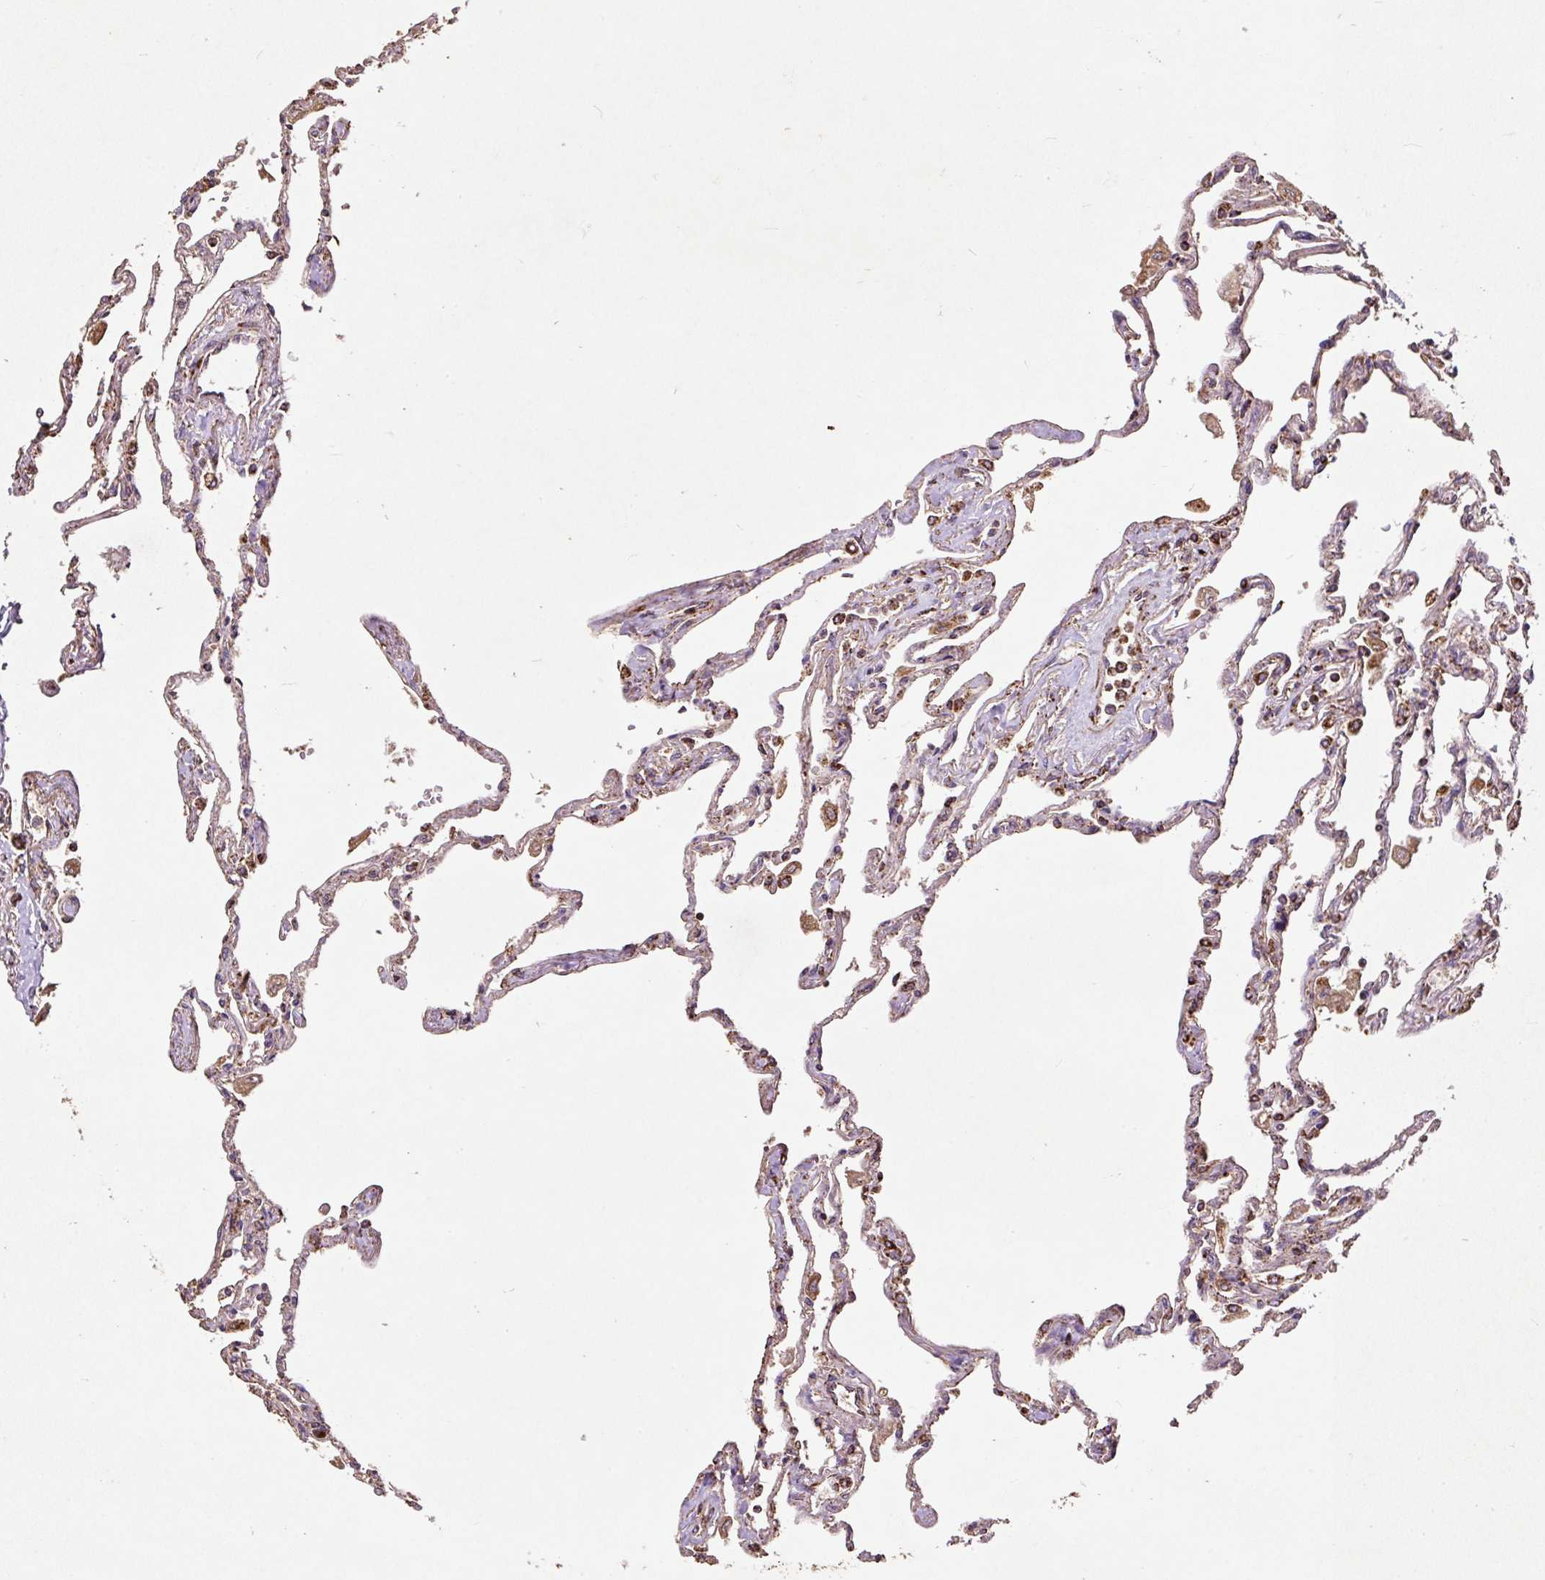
{"staining": {"intensity": "strong", "quantity": "<25%", "location": "cytoplasmic/membranous,nuclear"}, "tissue": "lung", "cell_type": "Alveolar cells", "image_type": "normal", "snomed": [{"axis": "morphology", "description": "Normal tissue, NOS"}, {"axis": "topography", "description": "Lung"}], "caption": "An image of lung stained for a protein demonstrates strong cytoplasmic/membranous,nuclear brown staining in alveolar cells.", "gene": "ATP5F1A", "patient": {"sex": "female", "age": 67}}